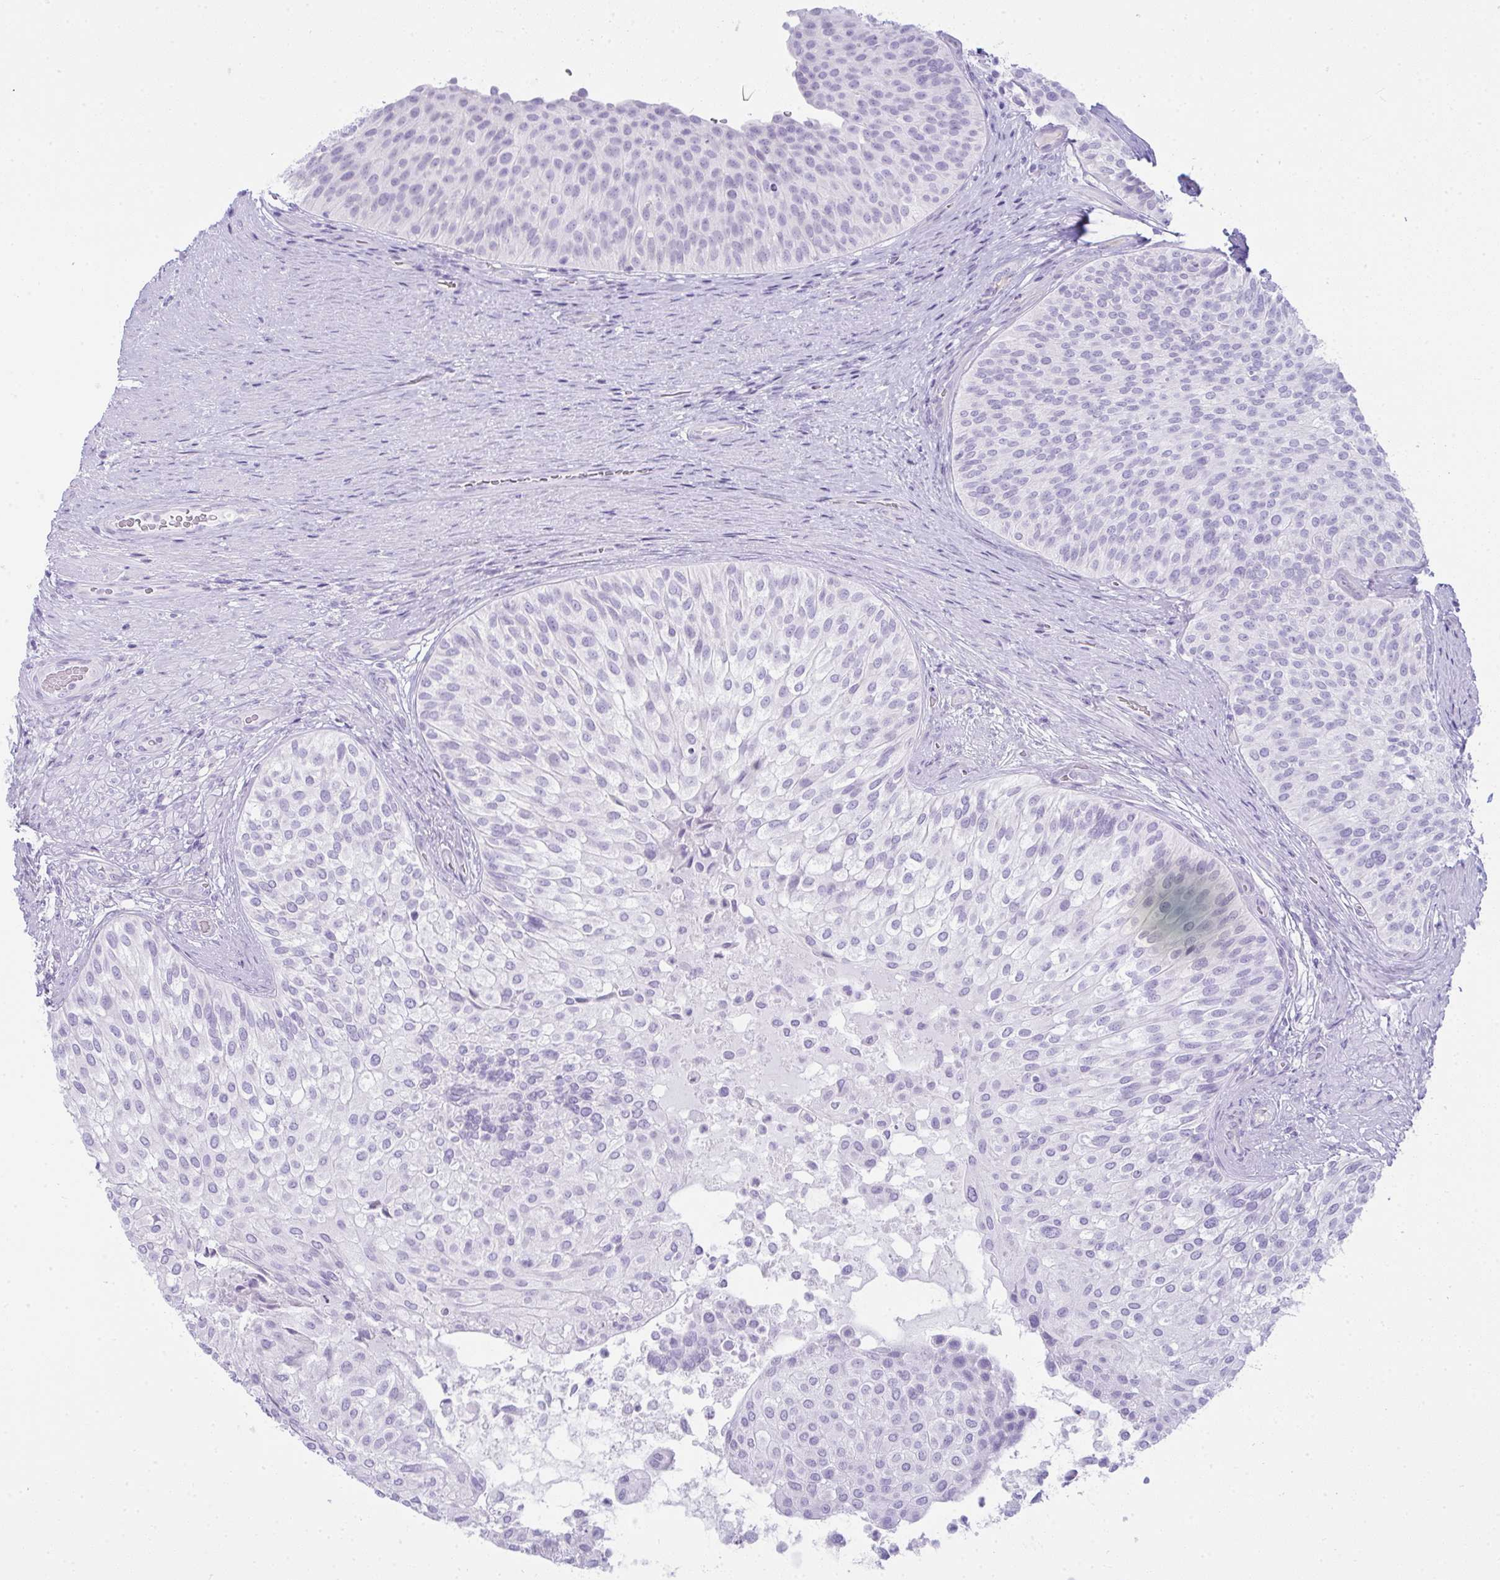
{"staining": {"intensity": "negative", "quantity": "none", "location": "none"}, "tissue": "urinary bladder", "cell_type": "Urothelial cells", "image_type": "normal", "snomed": [{"axis": "morphology", "description": "Normal tissue, NOS"}, {"axis": "topography", "description": "Urinary bladder"}, {"axis": "topography", "description": "Prostate"}], "caption": "Urothelial cells are negative for protein expression in benign human urinary bladder. (DAB immunohistochemistry with hematoxylin counter stain).", "gene": "RASL10A", "patient": {"sex": "male", "age": 77}}